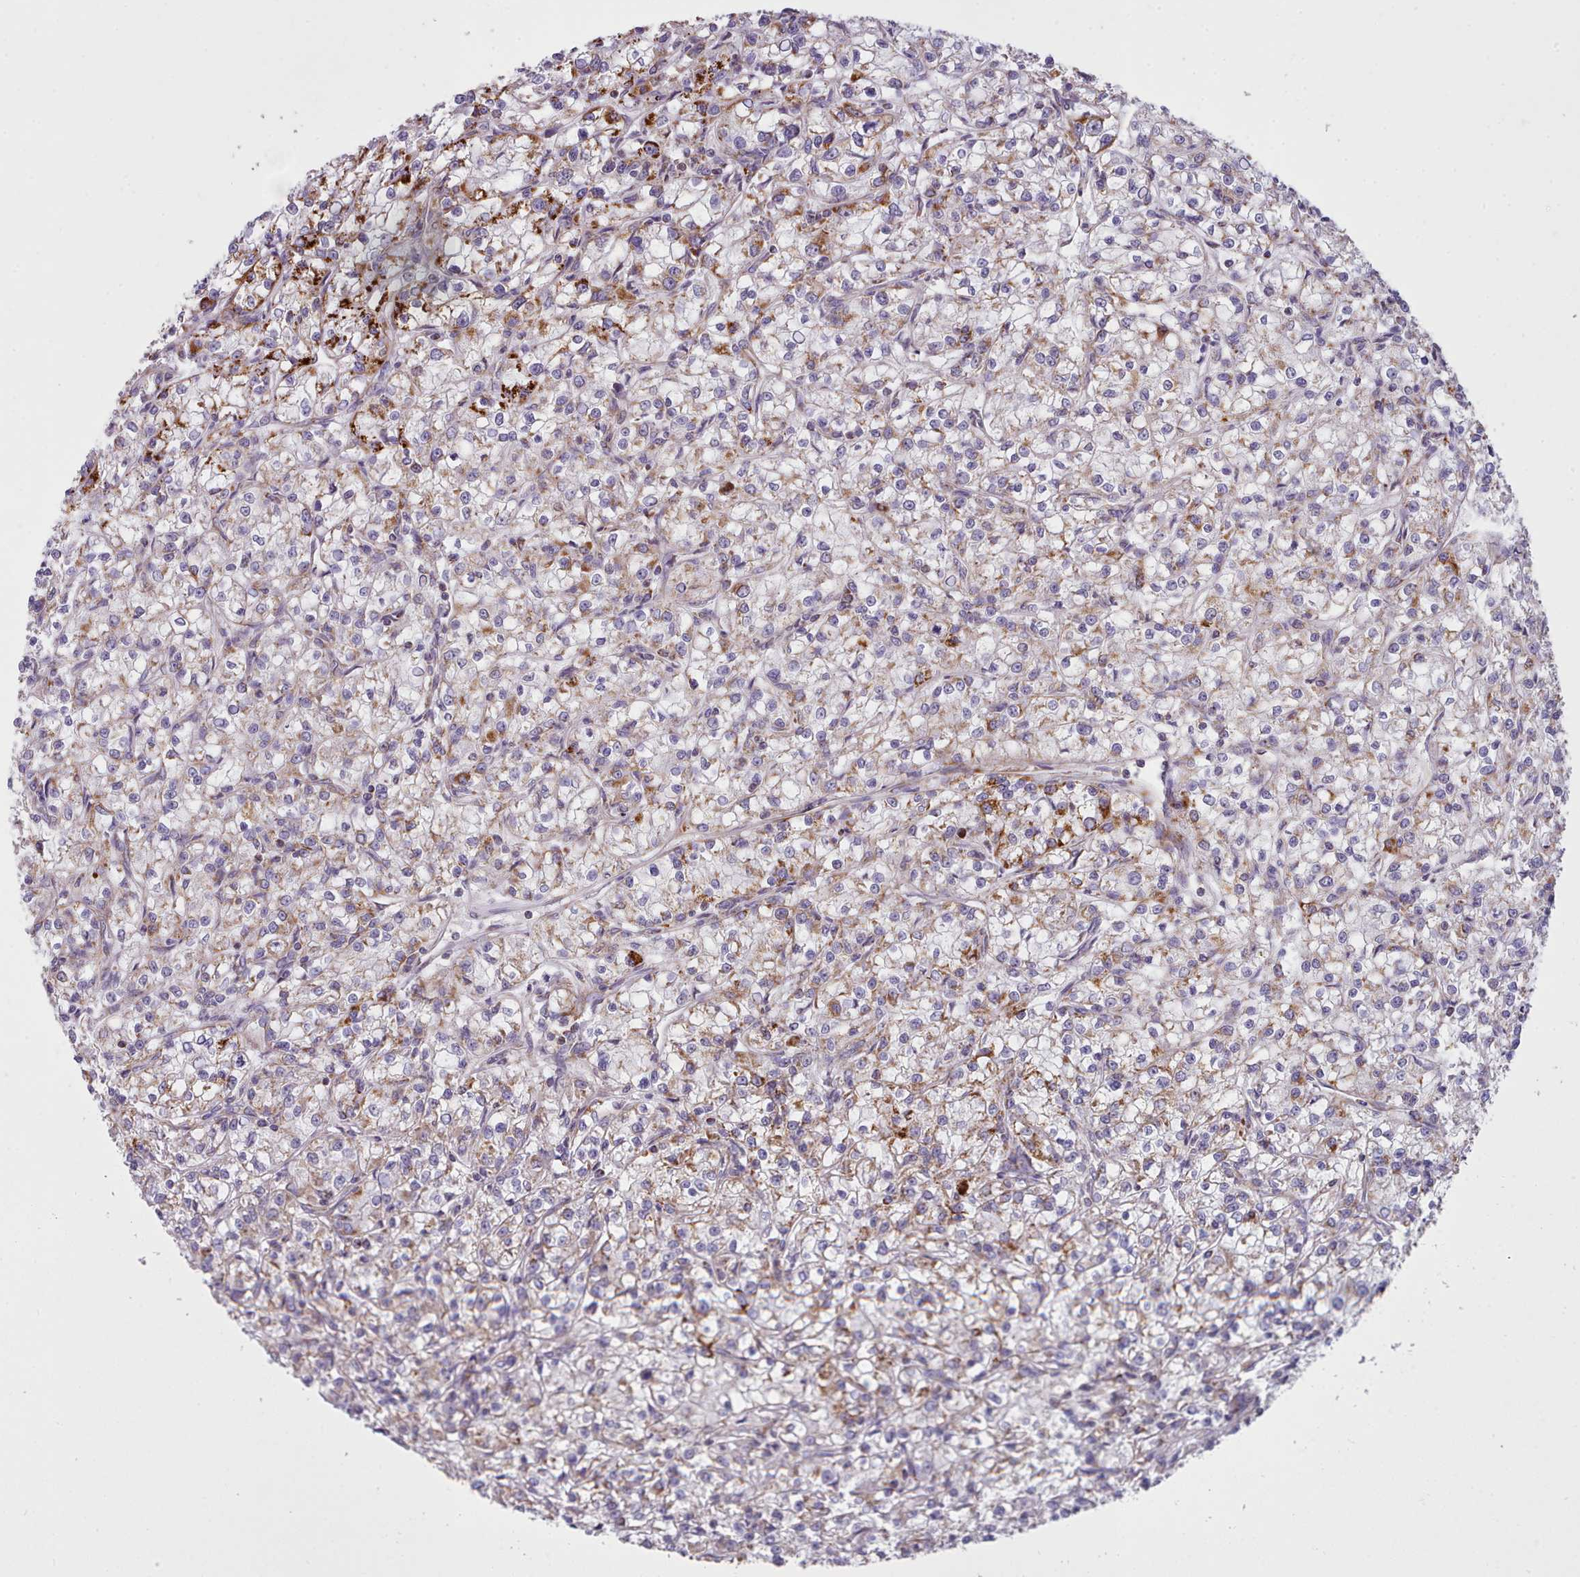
{"staining": {"intensity": "moderate", "quantity": ">75%", "location": "cytoplasmic/membranous"}, "tissue": "renal cancer", "cell_type": "Tumor cells", "image_type": "cancer", "snomed": [{"axis": "morphology", "description": "Adenocarcinoma, NOS"}, {"axis": "topography", "description": "Kidney"}], "caption": "Immunohistochemical staining of human renal cancer (adenocarcinoma) displays moderate cytoplasmic/membranous protein positivity in approximately >75% of tumor cells.", "gene": "SRP54", "patient": {"sex": "female", "age": 59}}